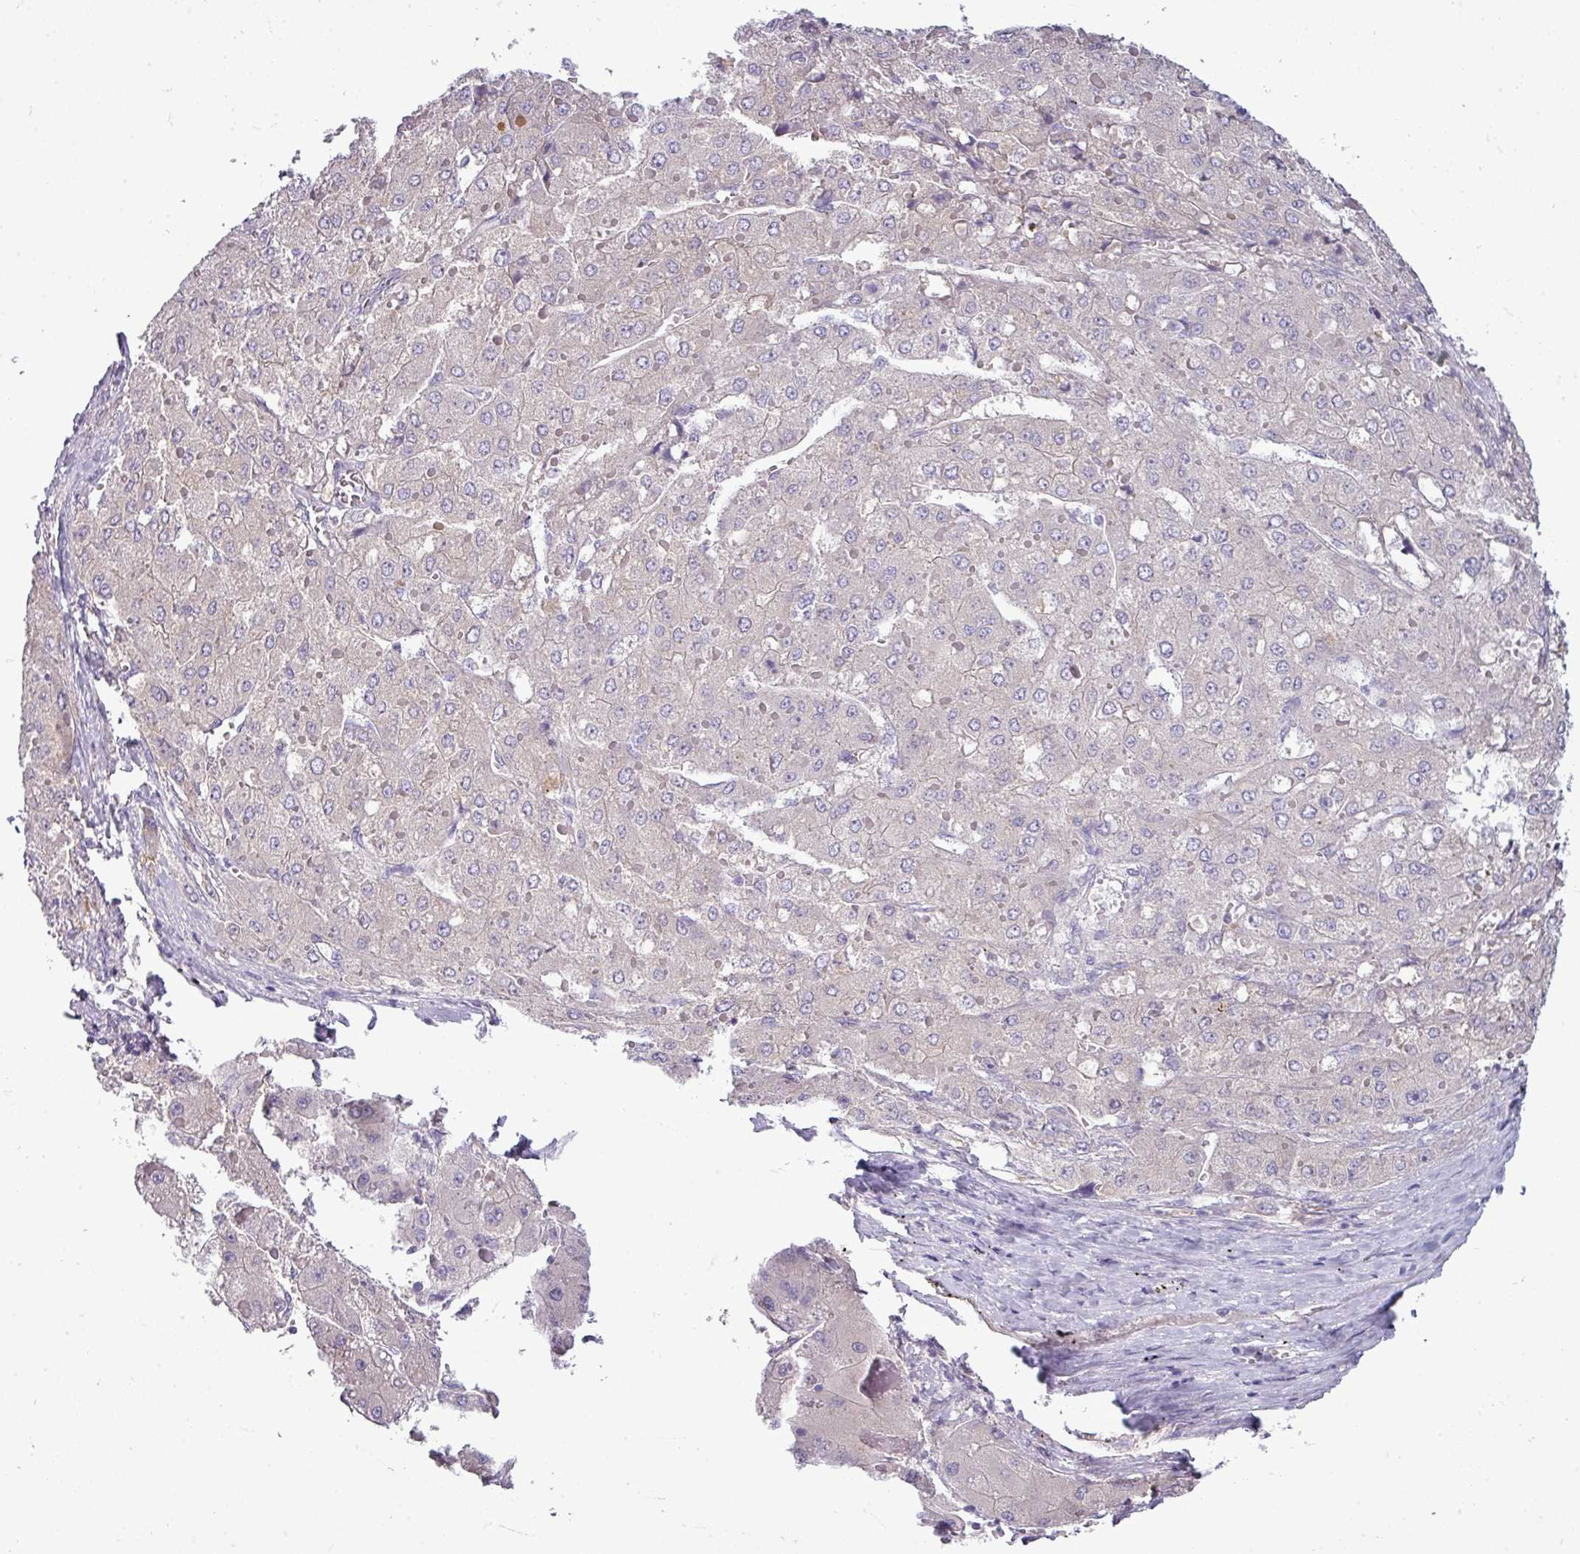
{"staining": {"intensity": "negative", "quantity": "none", "location": "none"}, "tissue": "liver cancer", "cell_type": "Tumor cells", "image_type": "cancer", "snomed": [{"axis": "morphology", "description": "Carcinoma, Hepatocellular, NOS"}, {"axis": "topography", "description": "Liver"}], "caption": "Immunohistochemical staining of human hepatocellular carcinoma (liver) demonstrates no significant expression in tumor cells. (DAB immunohistochemistry (IHC), high magnification).", "gene": "DNAAF9", "patient": {"sex": "female", "age": 73}}